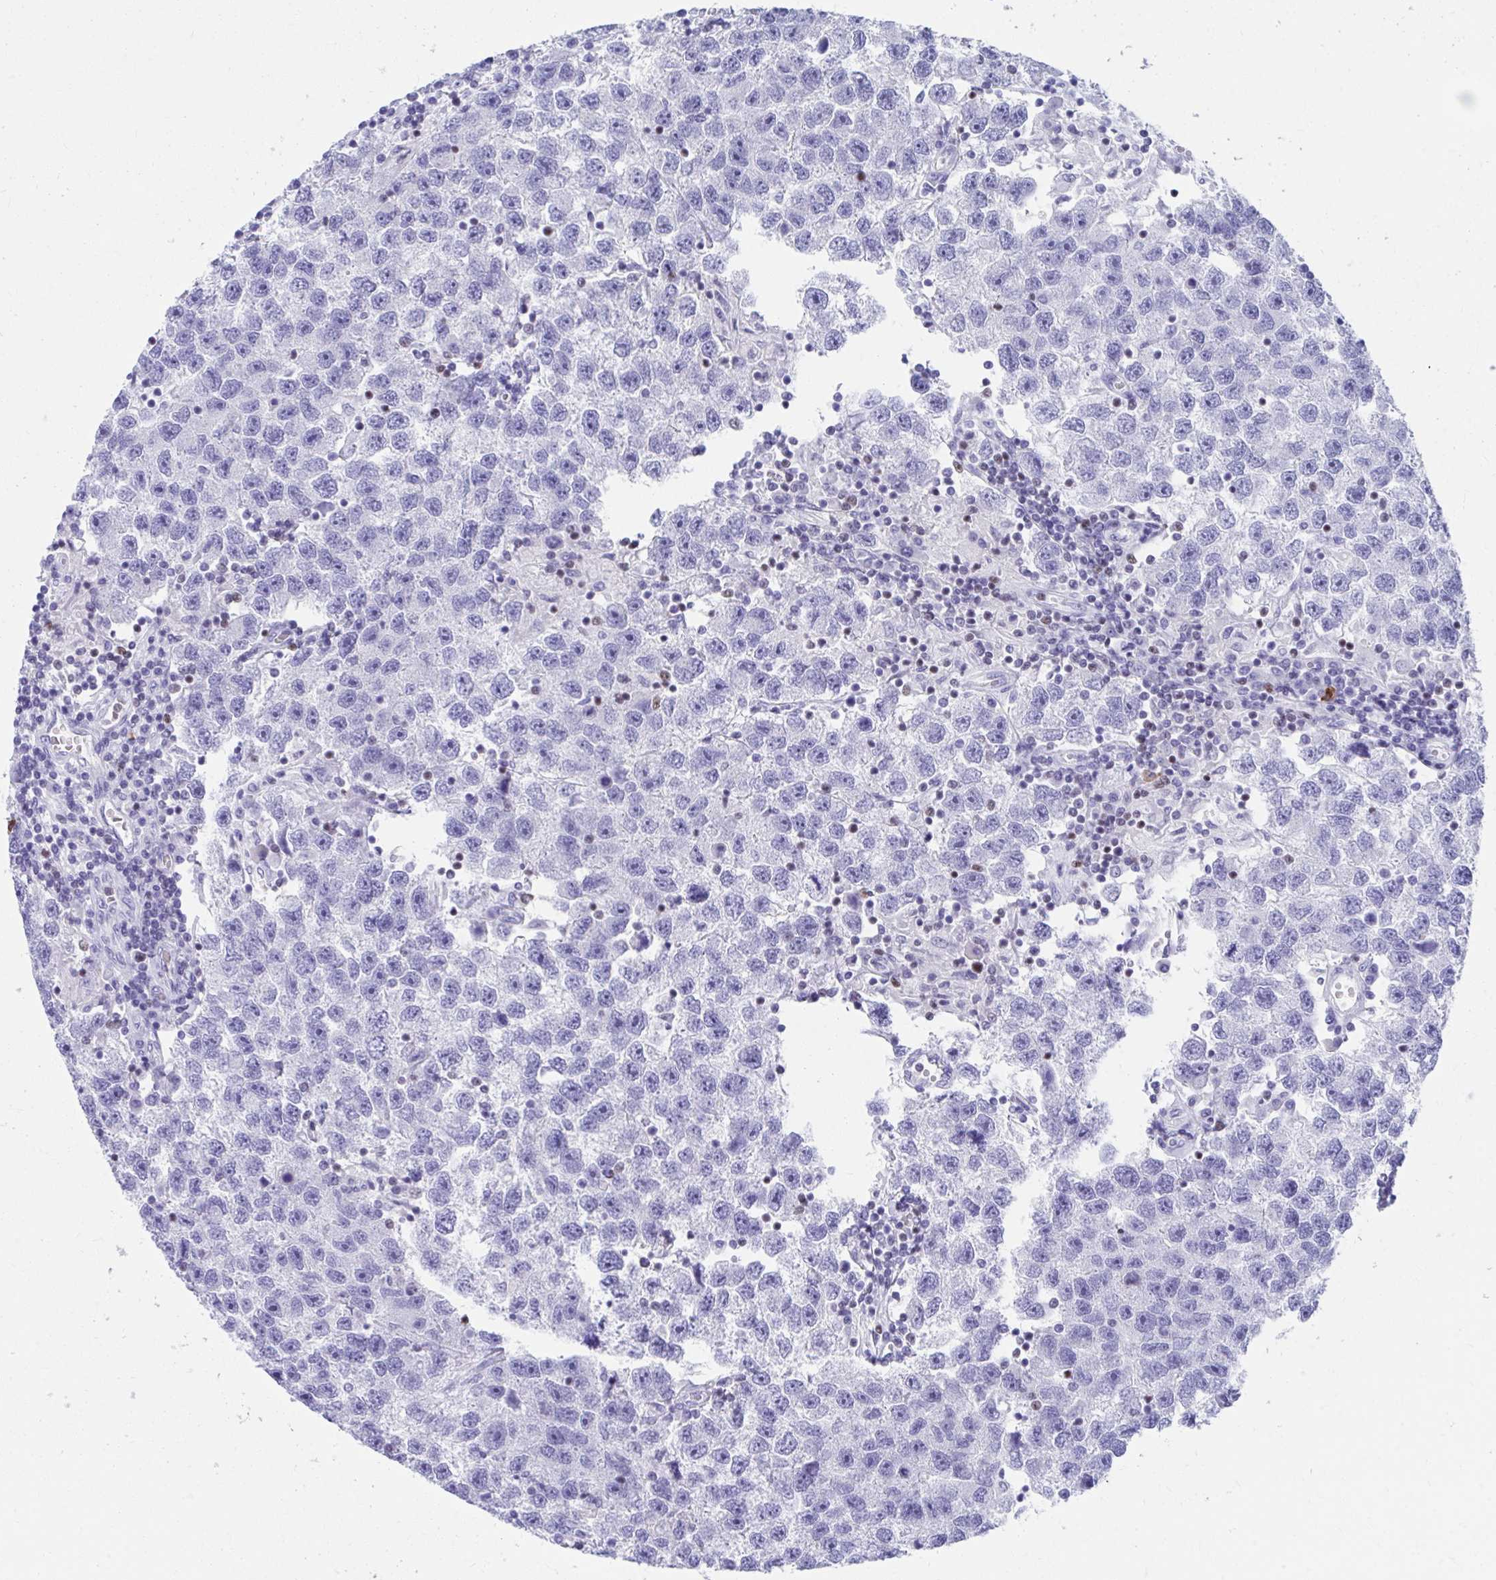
{"staining": {"intensity": "negative", "quantity": "none", "location": "none"}, "tissue": "testis cancer", "cell_type": "Tumor cells", "image_type": "cancer", "snomed": [{"axis": "morphology", "description": "Seminoma, NOS"}, {"axis": "topography", "description": "Testis"}], "caption": "An IHC histopathology image of testis cancer (seminoma) is shown. There is no staining in tumor cells of testis cancer (seminoma). (Immunohistochemistry, brightfield microscopy, high magnification).", "gene": "RUNX3", "patient": {"sex": "male", "age": 26}}